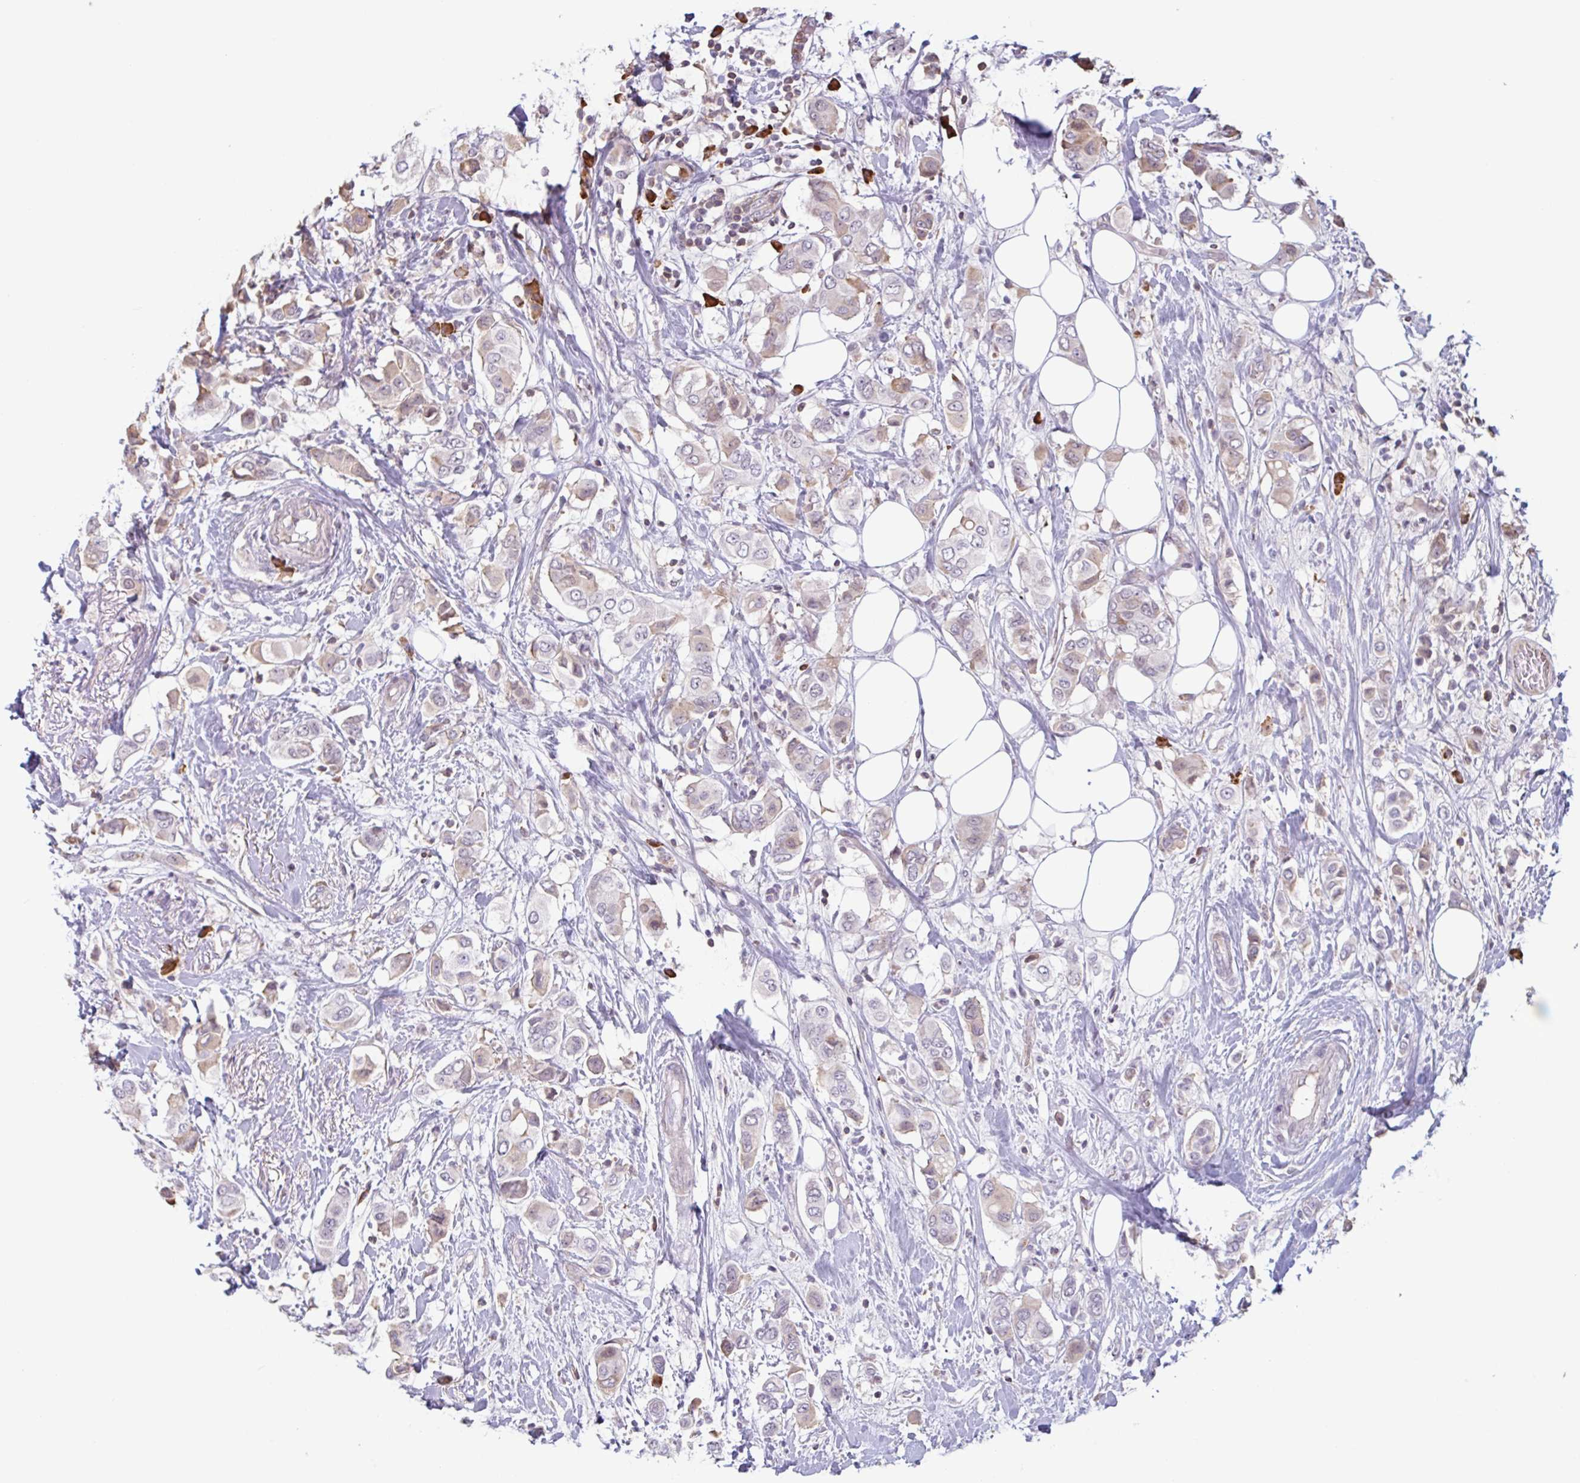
{"staining": {"intensity": "weak", "quantity": "<25%", "location": "cytoplasmic/membranous"}, "tissue": "breast cancer", "cell_type": "Tumor cells", "image_type": "cancer", "snomed": [{"axis": "morphology", "description": "Lobular carcinoma"}, {"axis": "topography", "description": "Breast"}], "caption": "A histopathology image of human lobular carcinoma (breast) is negative for staining in tumor cells.", "gene": "TAF1D", "patient": {"sex": "female", "age": 51}}